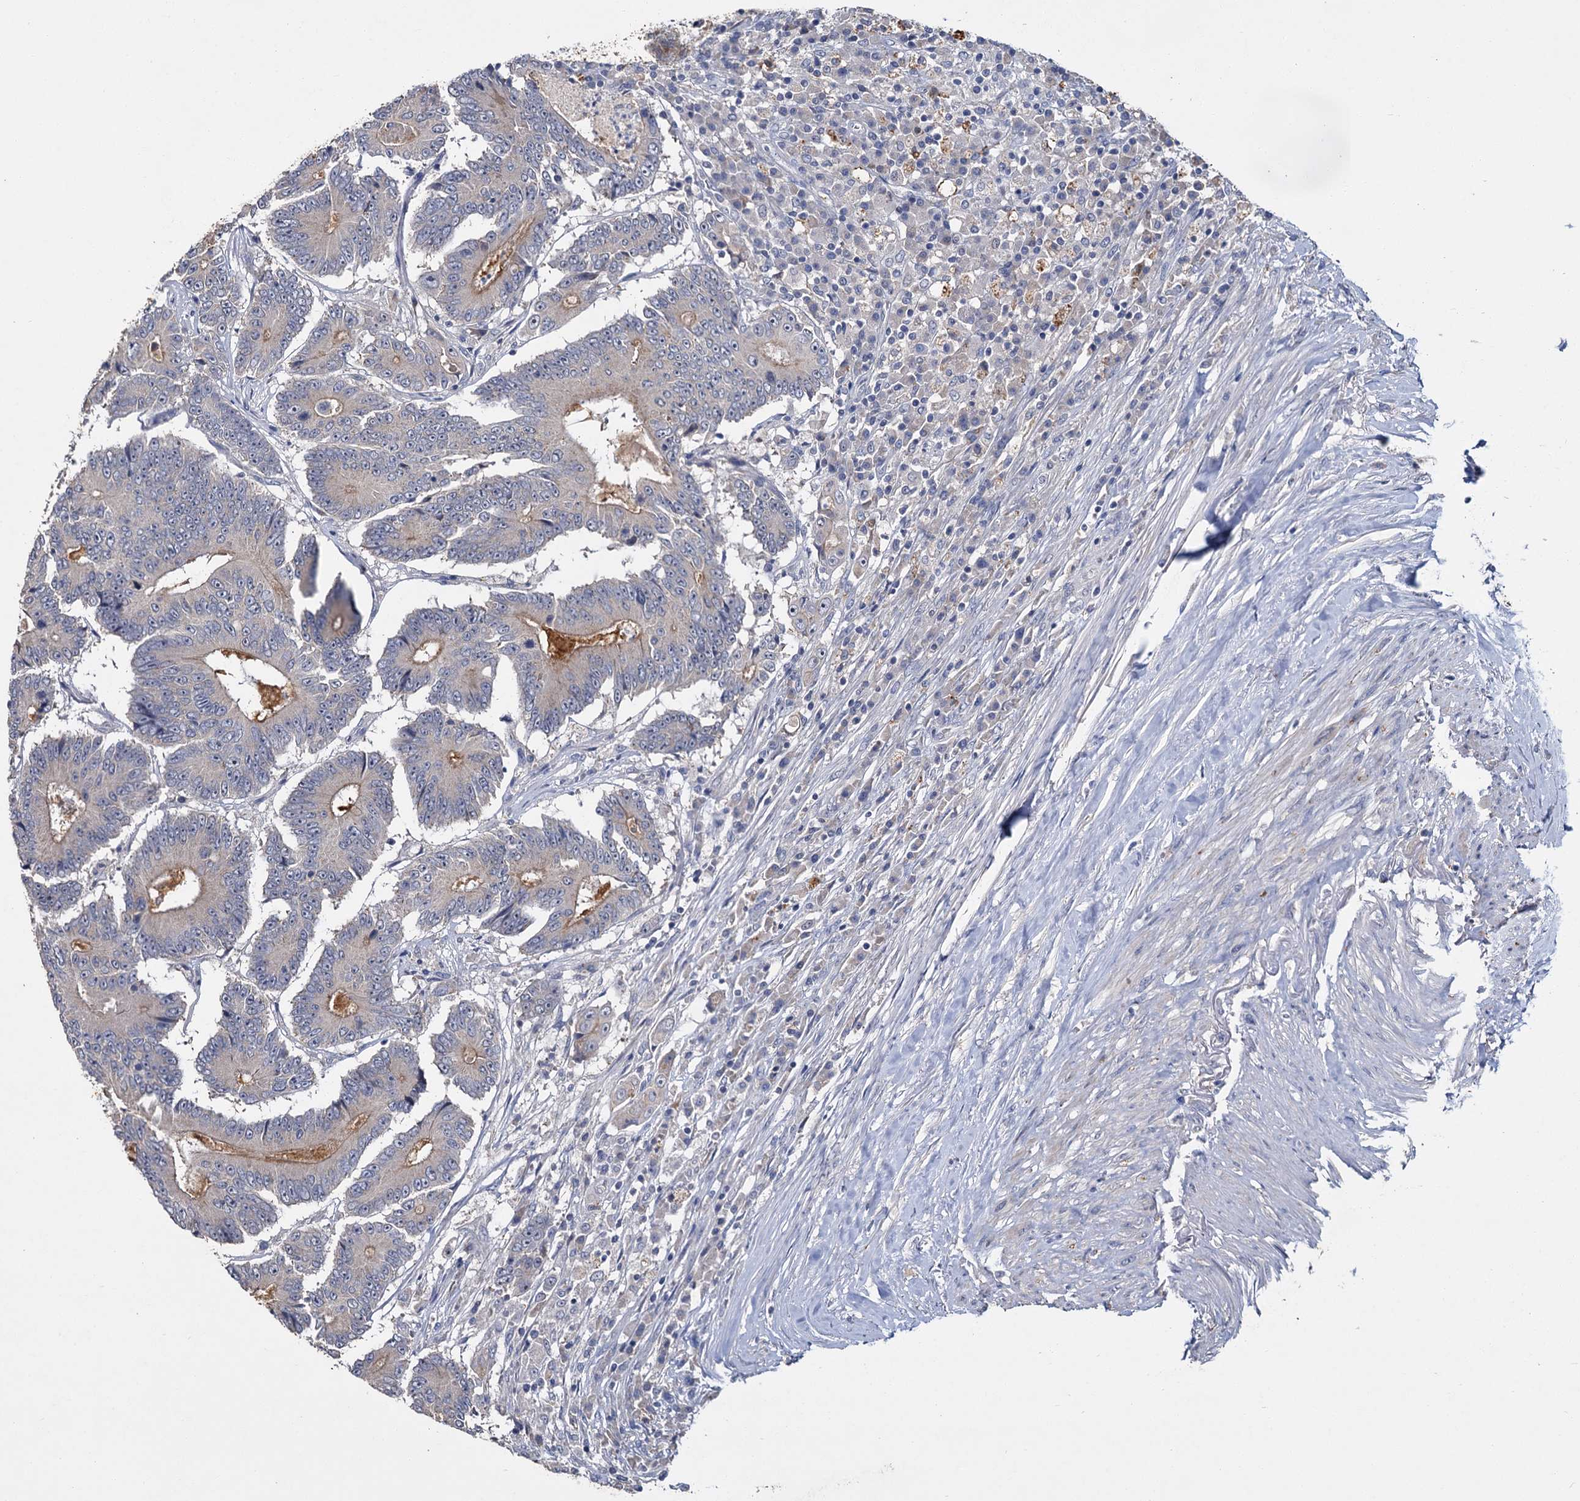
{"staining": {"intensity": "negative", "quantity": "none", "location": "none"}, "tissue": "colorectal cancer", "cell_type": "Tumor cells", "image_type": "cancer", "snomed": [{"axis": "morphology", "description": "Adenocarcinoma, NOS"}, {"axis": "topography", "description": "Colon"}], "caption": "This micrograph is of colorectal cancer (adenocarcinoma) stained with immunohistochemistry (IHC) to label a protein in brown with the nuclei are counter-stained blue. There is no staining in tumor cells.", "gene": "ATP9A", "patient": {"sex": "male", "age": 83}}